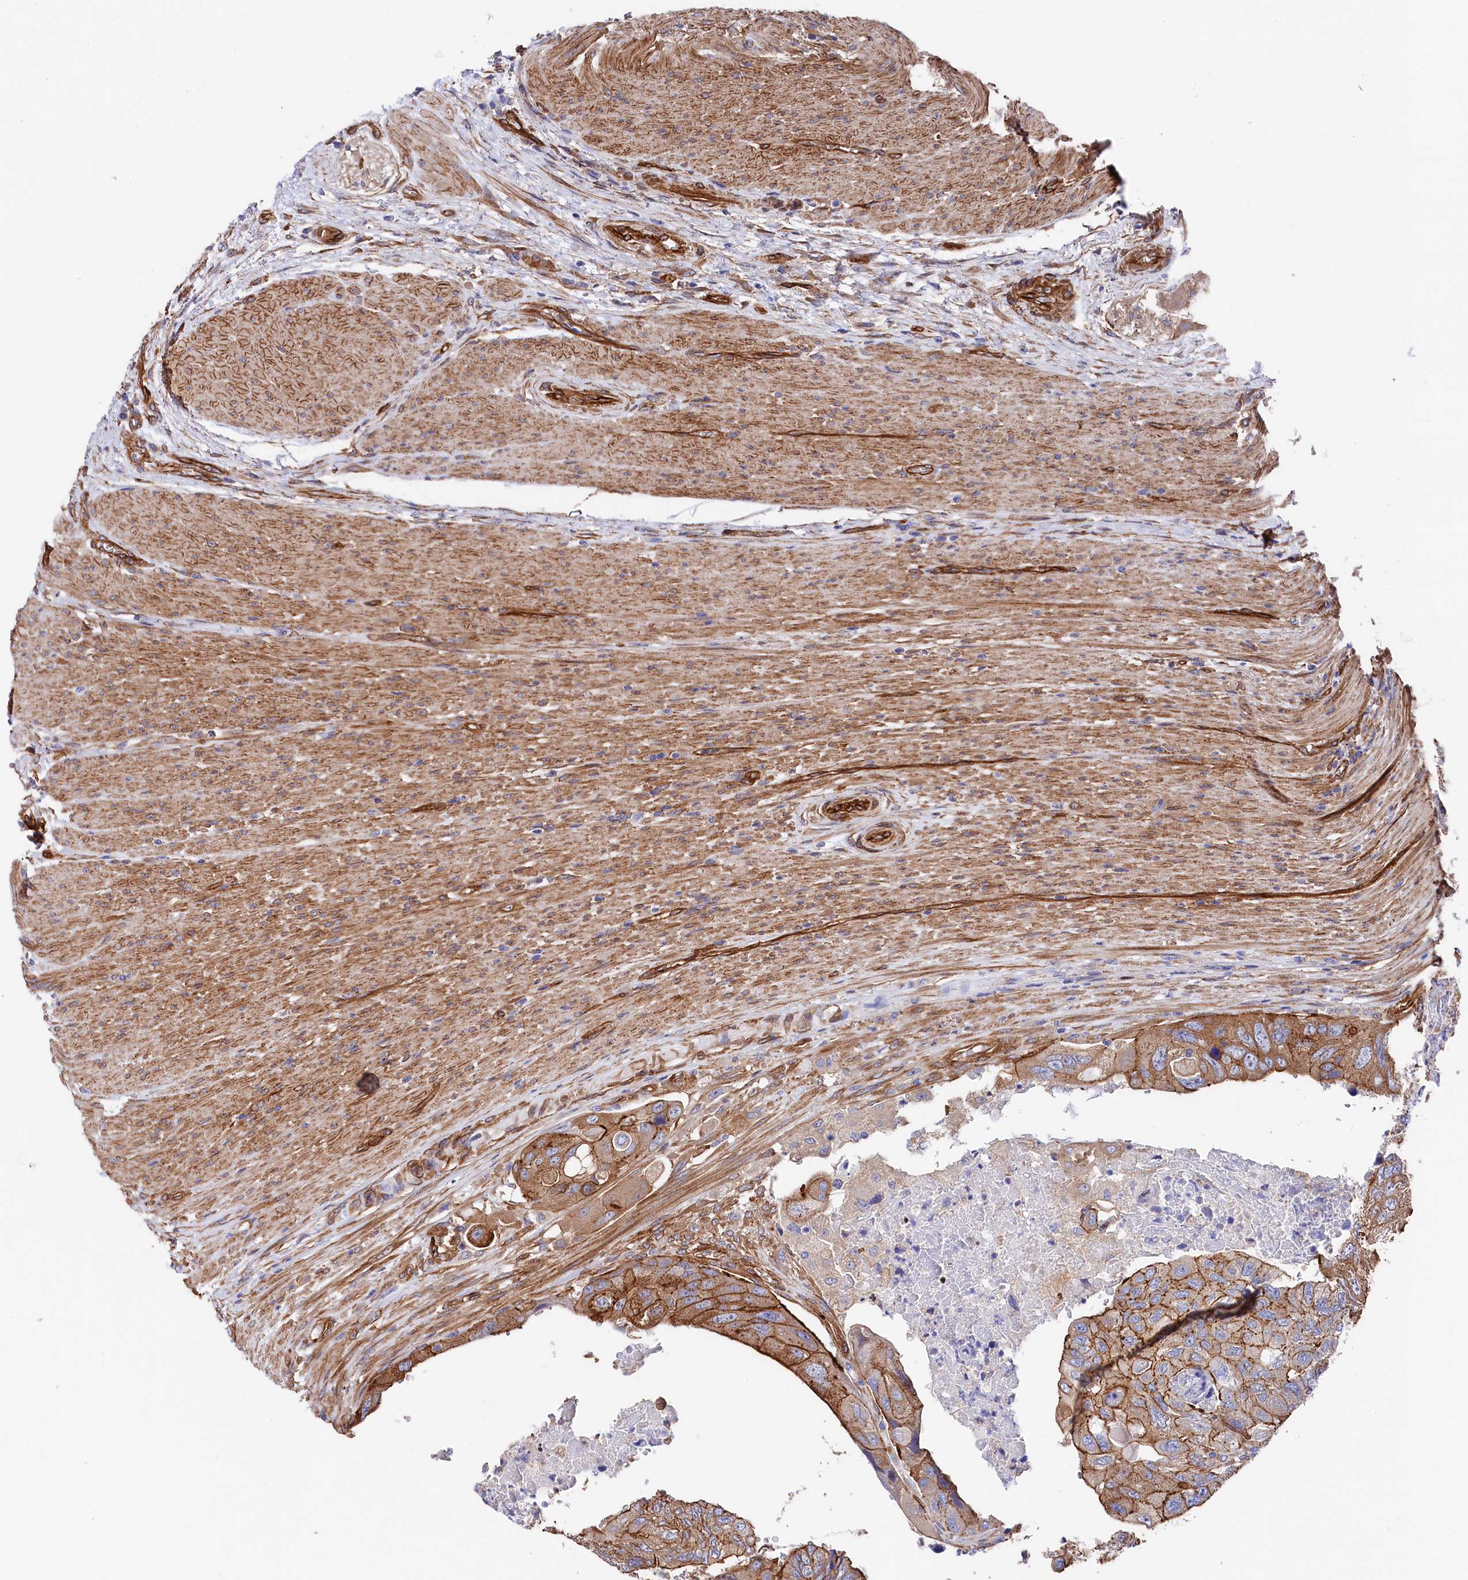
{"staining": {"intensity": "moderate", "quantity": "25%-75%", "location": "cytoplasmic/membranous"}, "tissue": "colorectal cancer", "cell_type": "Tumor cells", "image_type": "cancer", "snomed": [{"axis": "morphology", "description": "Adenocarcinoma, NOS"}, {"axis": "topography", "description": "Rectum"}], "caption": "Human colorectal adenocarcinoma stained for a protein (brown) demonstrates moderate cytoplasmic/membranous positive positivity in about 25%-75% of tumor cells.", "gene": "TNKS1BP1", "patient": {"sex": "male", "age": 63}}